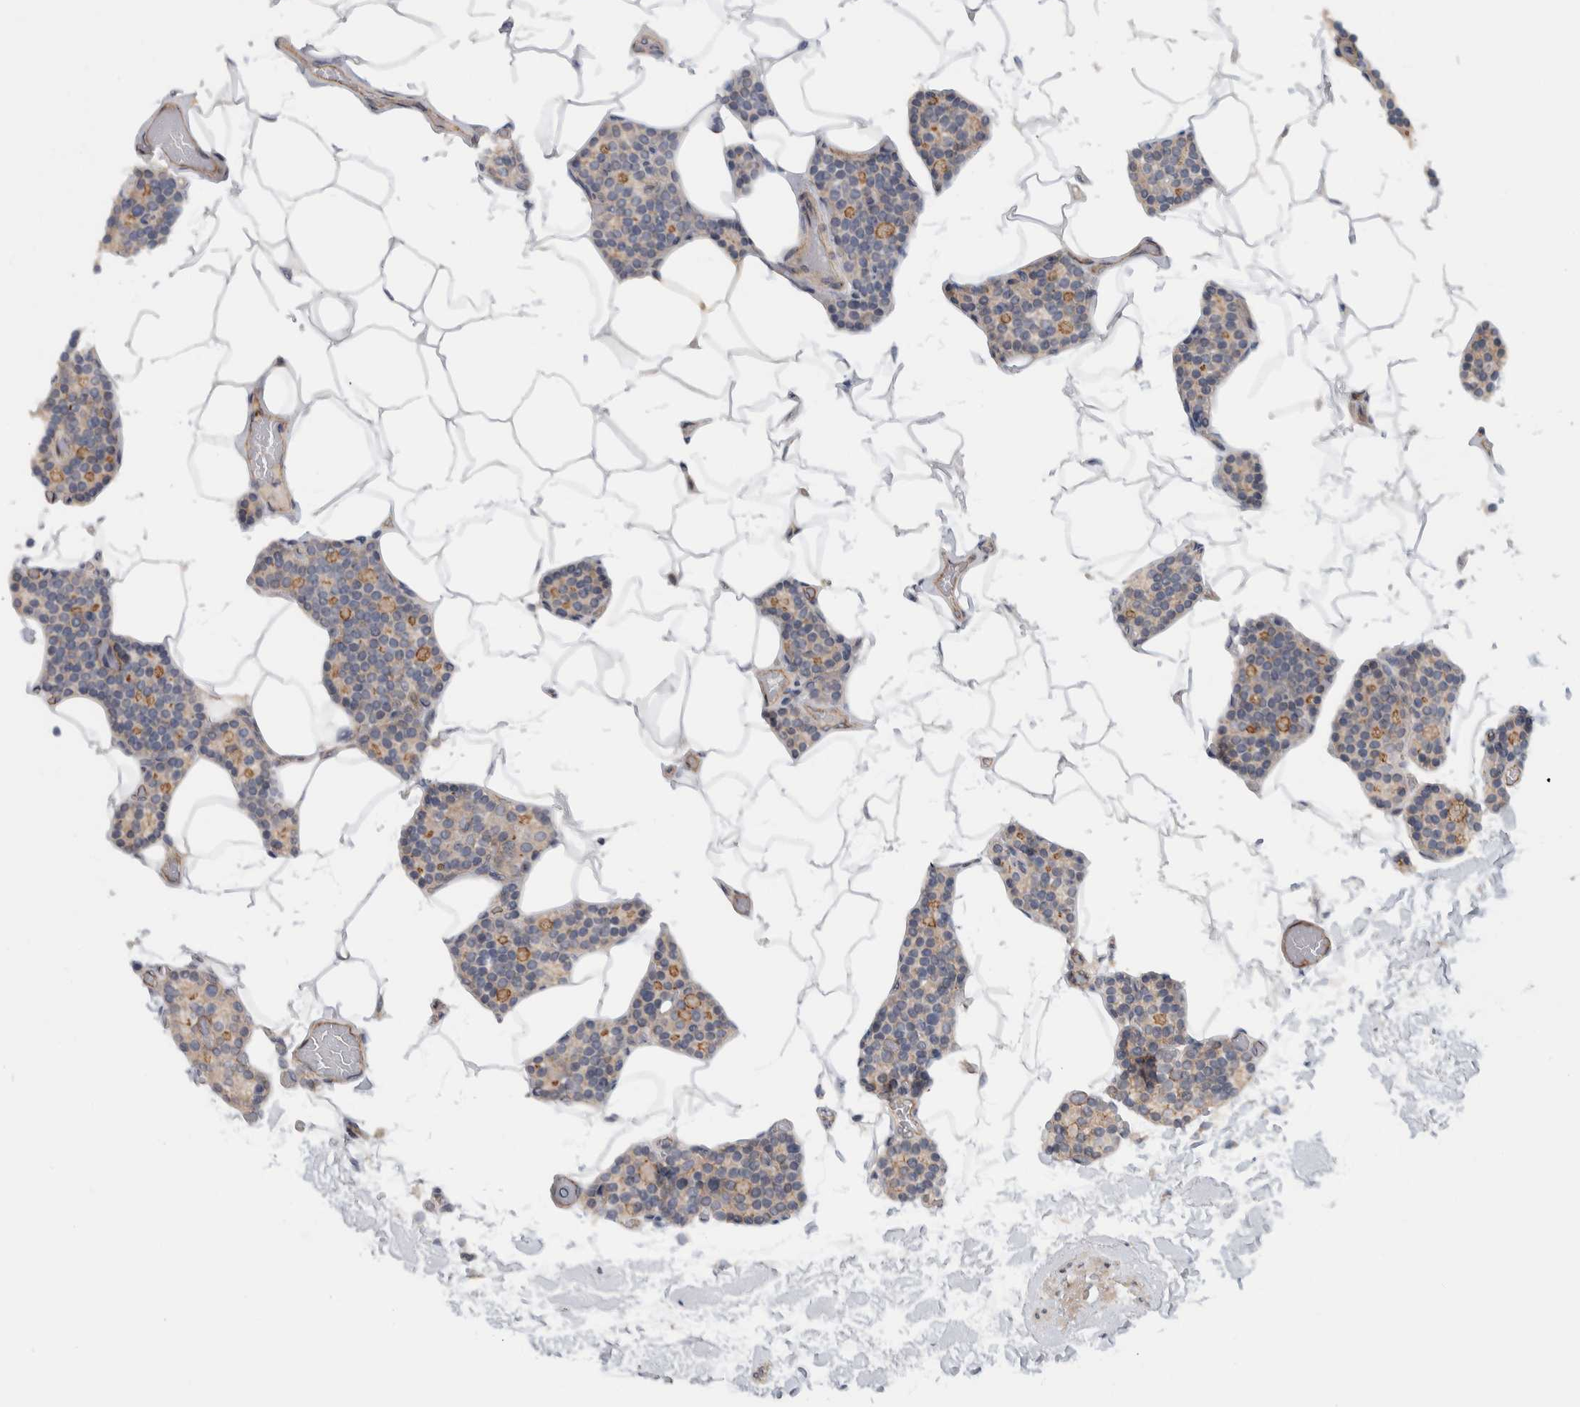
{"staining": {"intensity": "moderate", "quantity": "<25%", "location": "cytoplasmic/membranous"}, "tissue": "parathyroid gland", "cell_type": "Glandular cells", "image_type": "normal", "snomed": [{"axis": "morphology", "description": "Normal tissue, NOS"}, {"axis": "topography", "description": "Parathyroid gland"}], "caption": "The histopathology image shows staining of benign parathyroid gland, revealing moderate cytoplasmic/membranous protein expression (brown color) within glandular cells.", "gene": "MPRIP", "patient": {"sex": "male", "age": 52}}